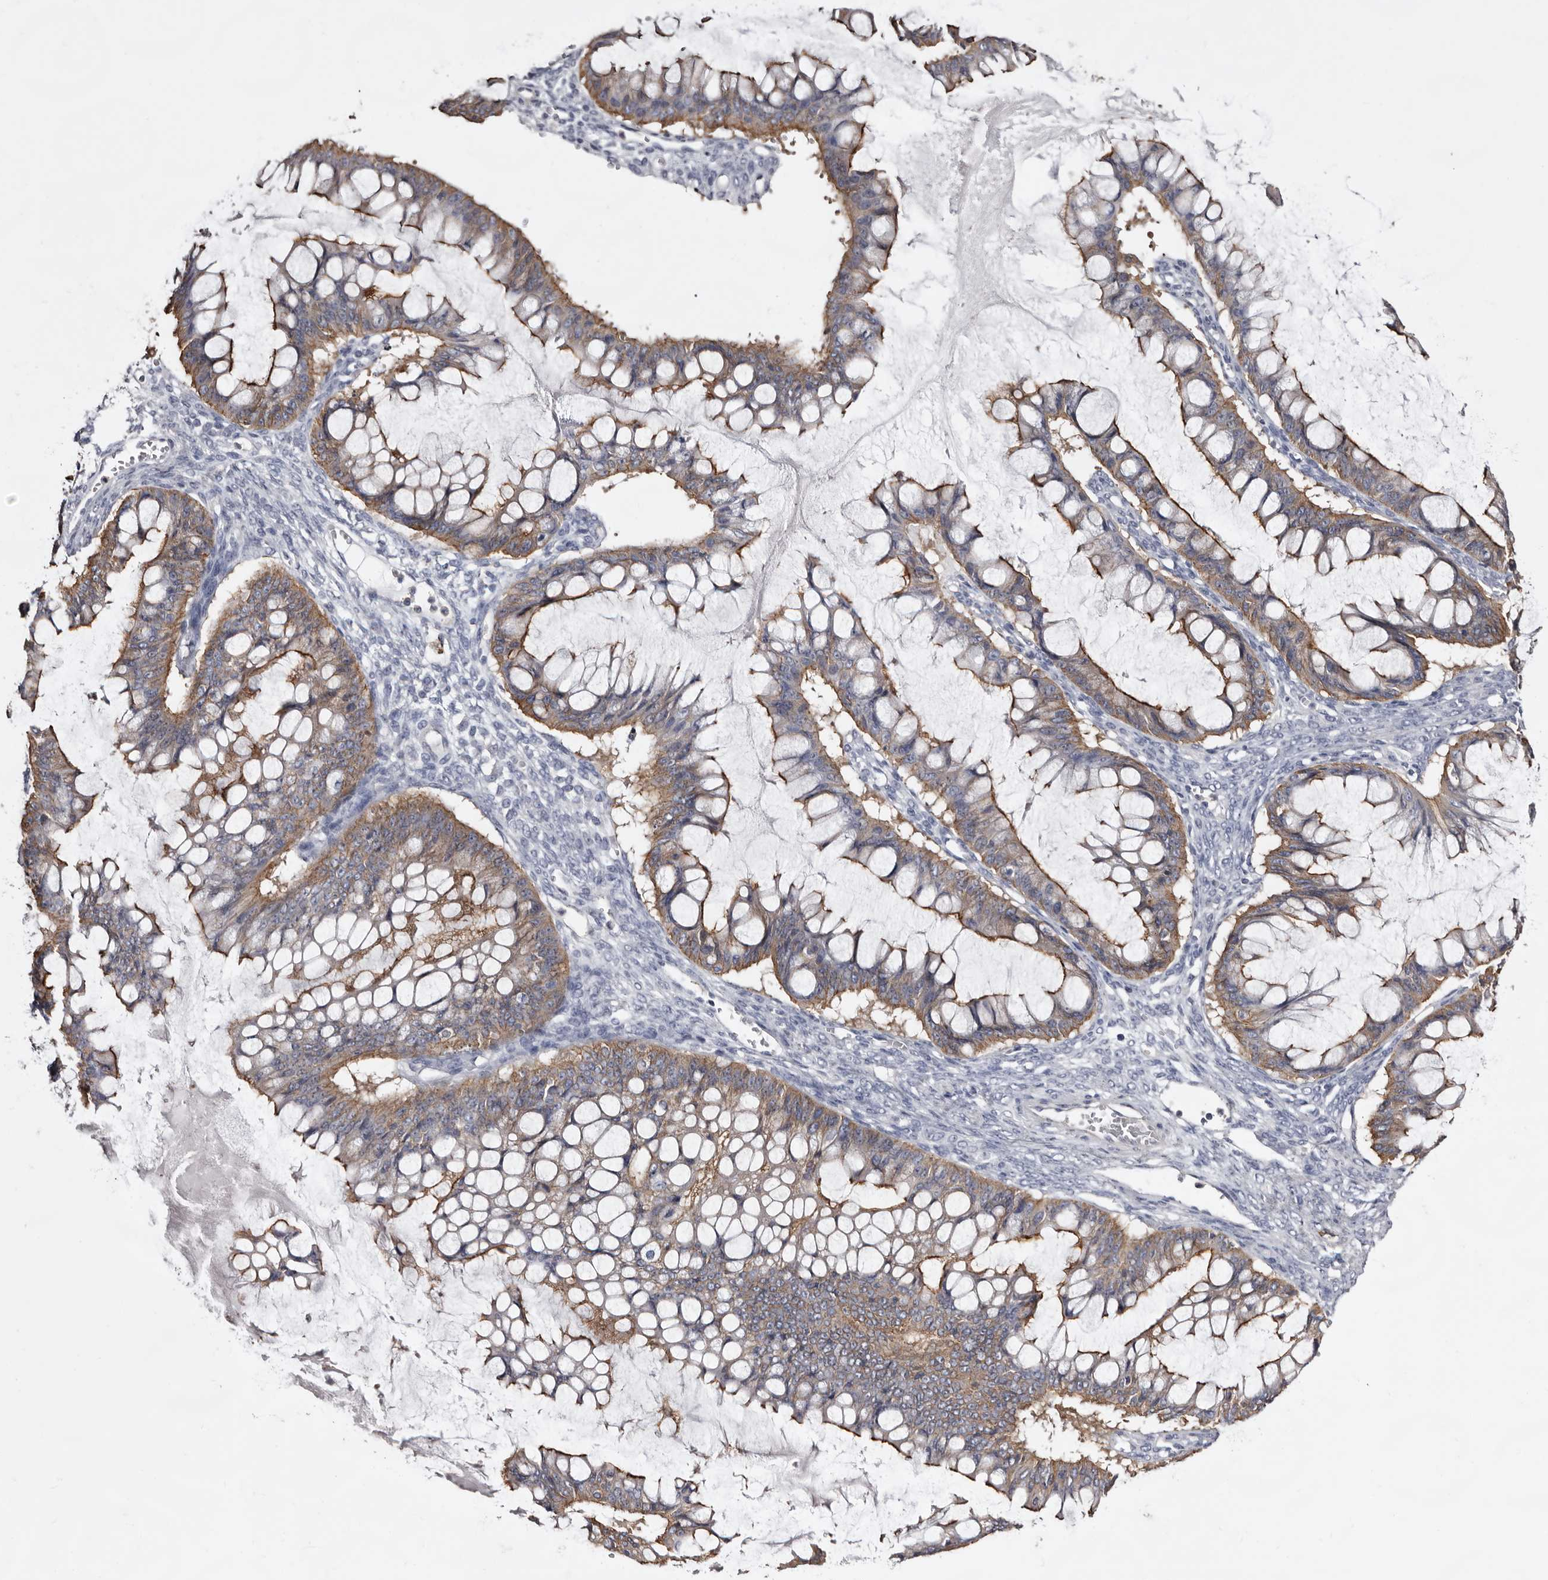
{"staining": {"intensity": "moderate", "quantity": ">75%", "location": "cytoplasmic/membranous"}, "tissue": "ovarian cancer", "cell_type": "Tumor cells", "image_type": "cancer", "snomed": [{"axis": "morphology", "description": "Cystadenocarcinoma, mucinous, NOS"}, {"axis": "topography", "description": "Ovary"}], "caption": "Ovarian cancer (mucinous cystadenocarcinoma) stained with a brown dye reveals moderate cytoplasmic/membranous positive expression in approximately >75% of tumor cells.", "gene": "LAD1", "patient": {"sex": "female", "age": 73}}